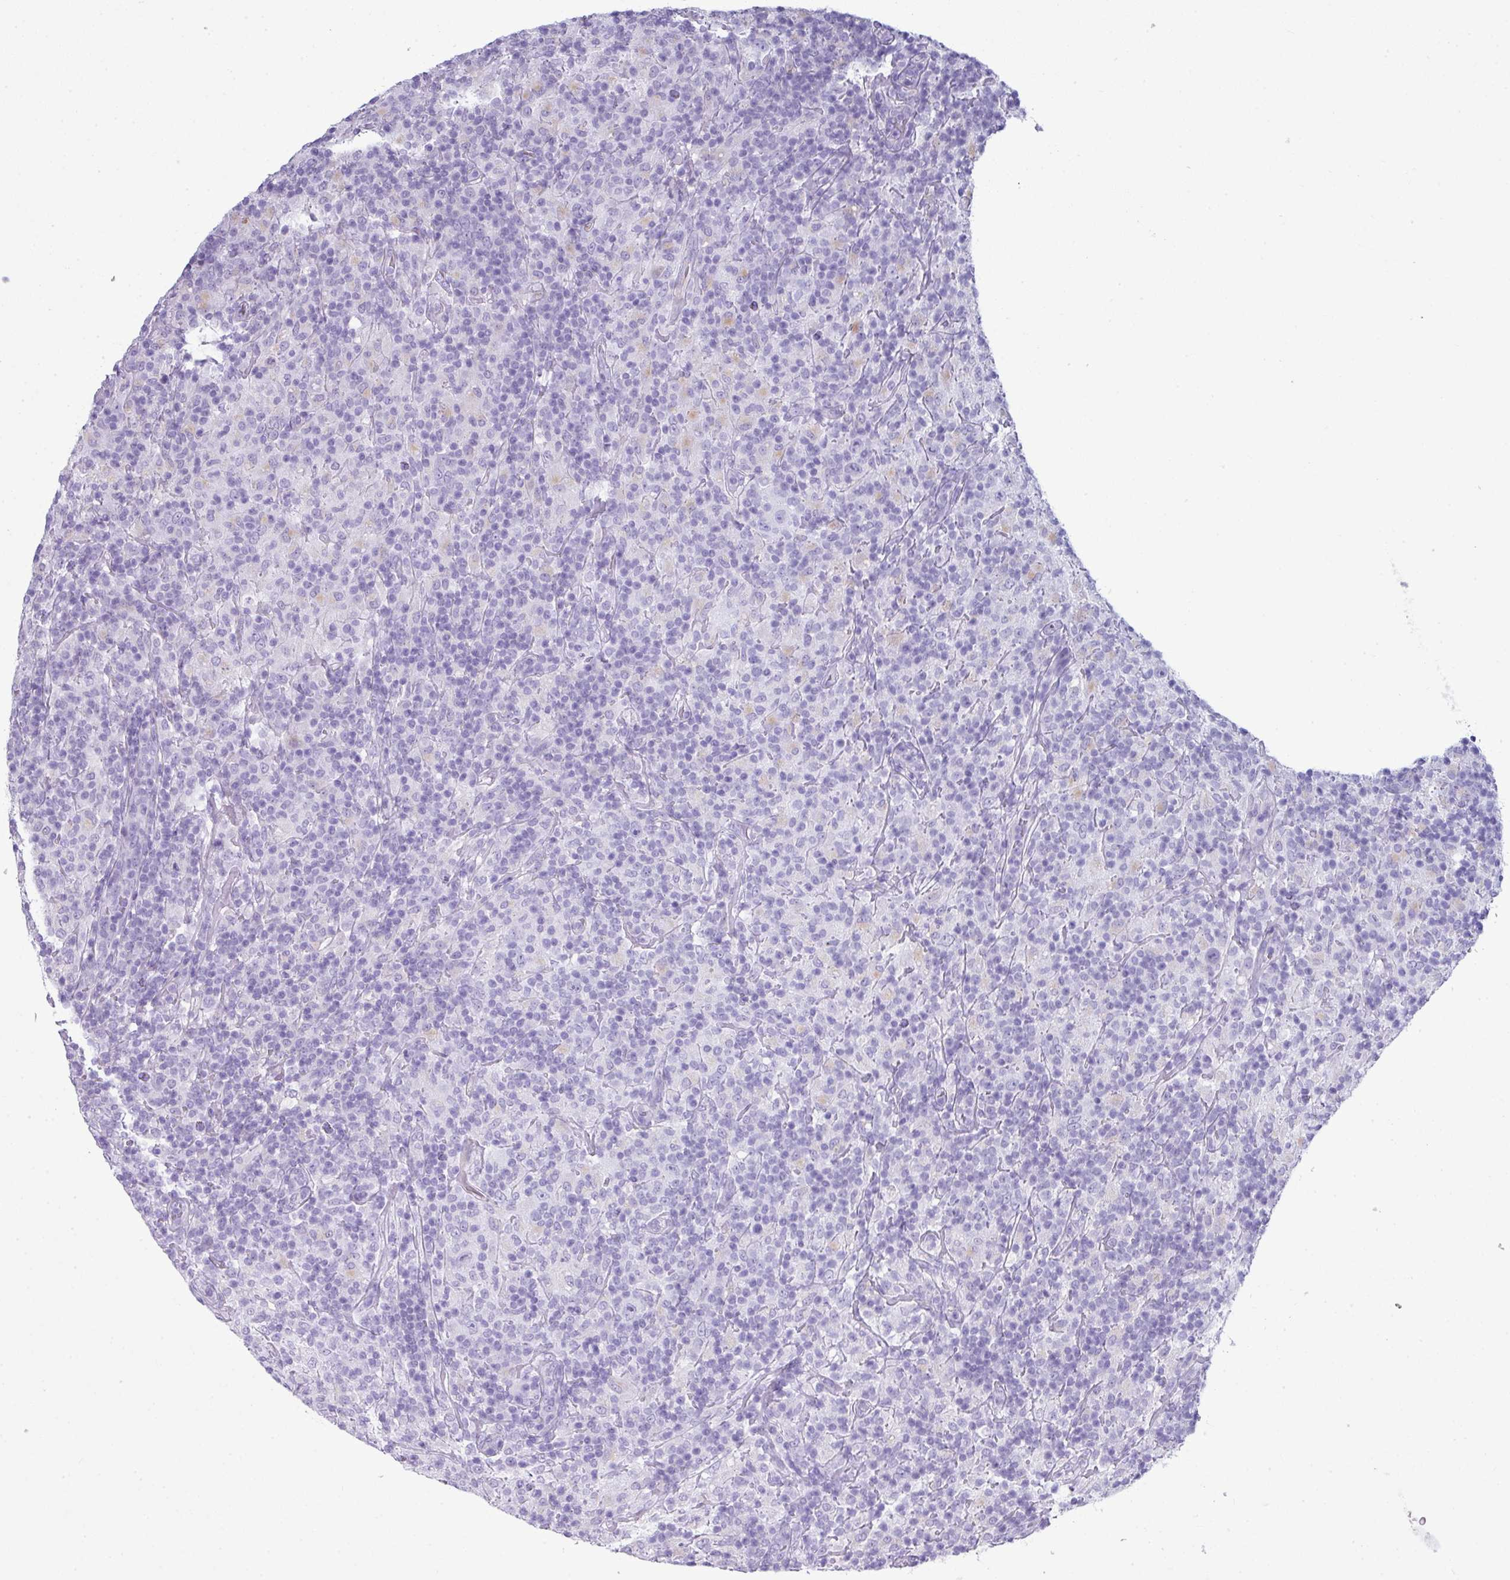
{"staining": {"intensity": "negative", "quantity": "none", "location": "none"}, "tissue": "lymphoma", "cell_type": "Tumor cells", "image_type": "cancer", "snomed": [{"axis": "morphology", "description": "Hodgkin's disease, NOS"}, {"axis": "topography", "description": "Lymph node"}], "caption": "Tumor cells are negative for brown protein staining in Hodgkin's disease. (DAB immunohistochemistry (IHC) visualized using brightfield microscopy, high magnification).", "gene": "ABCC5", "patient": {"sex": "male", "age": 70}}